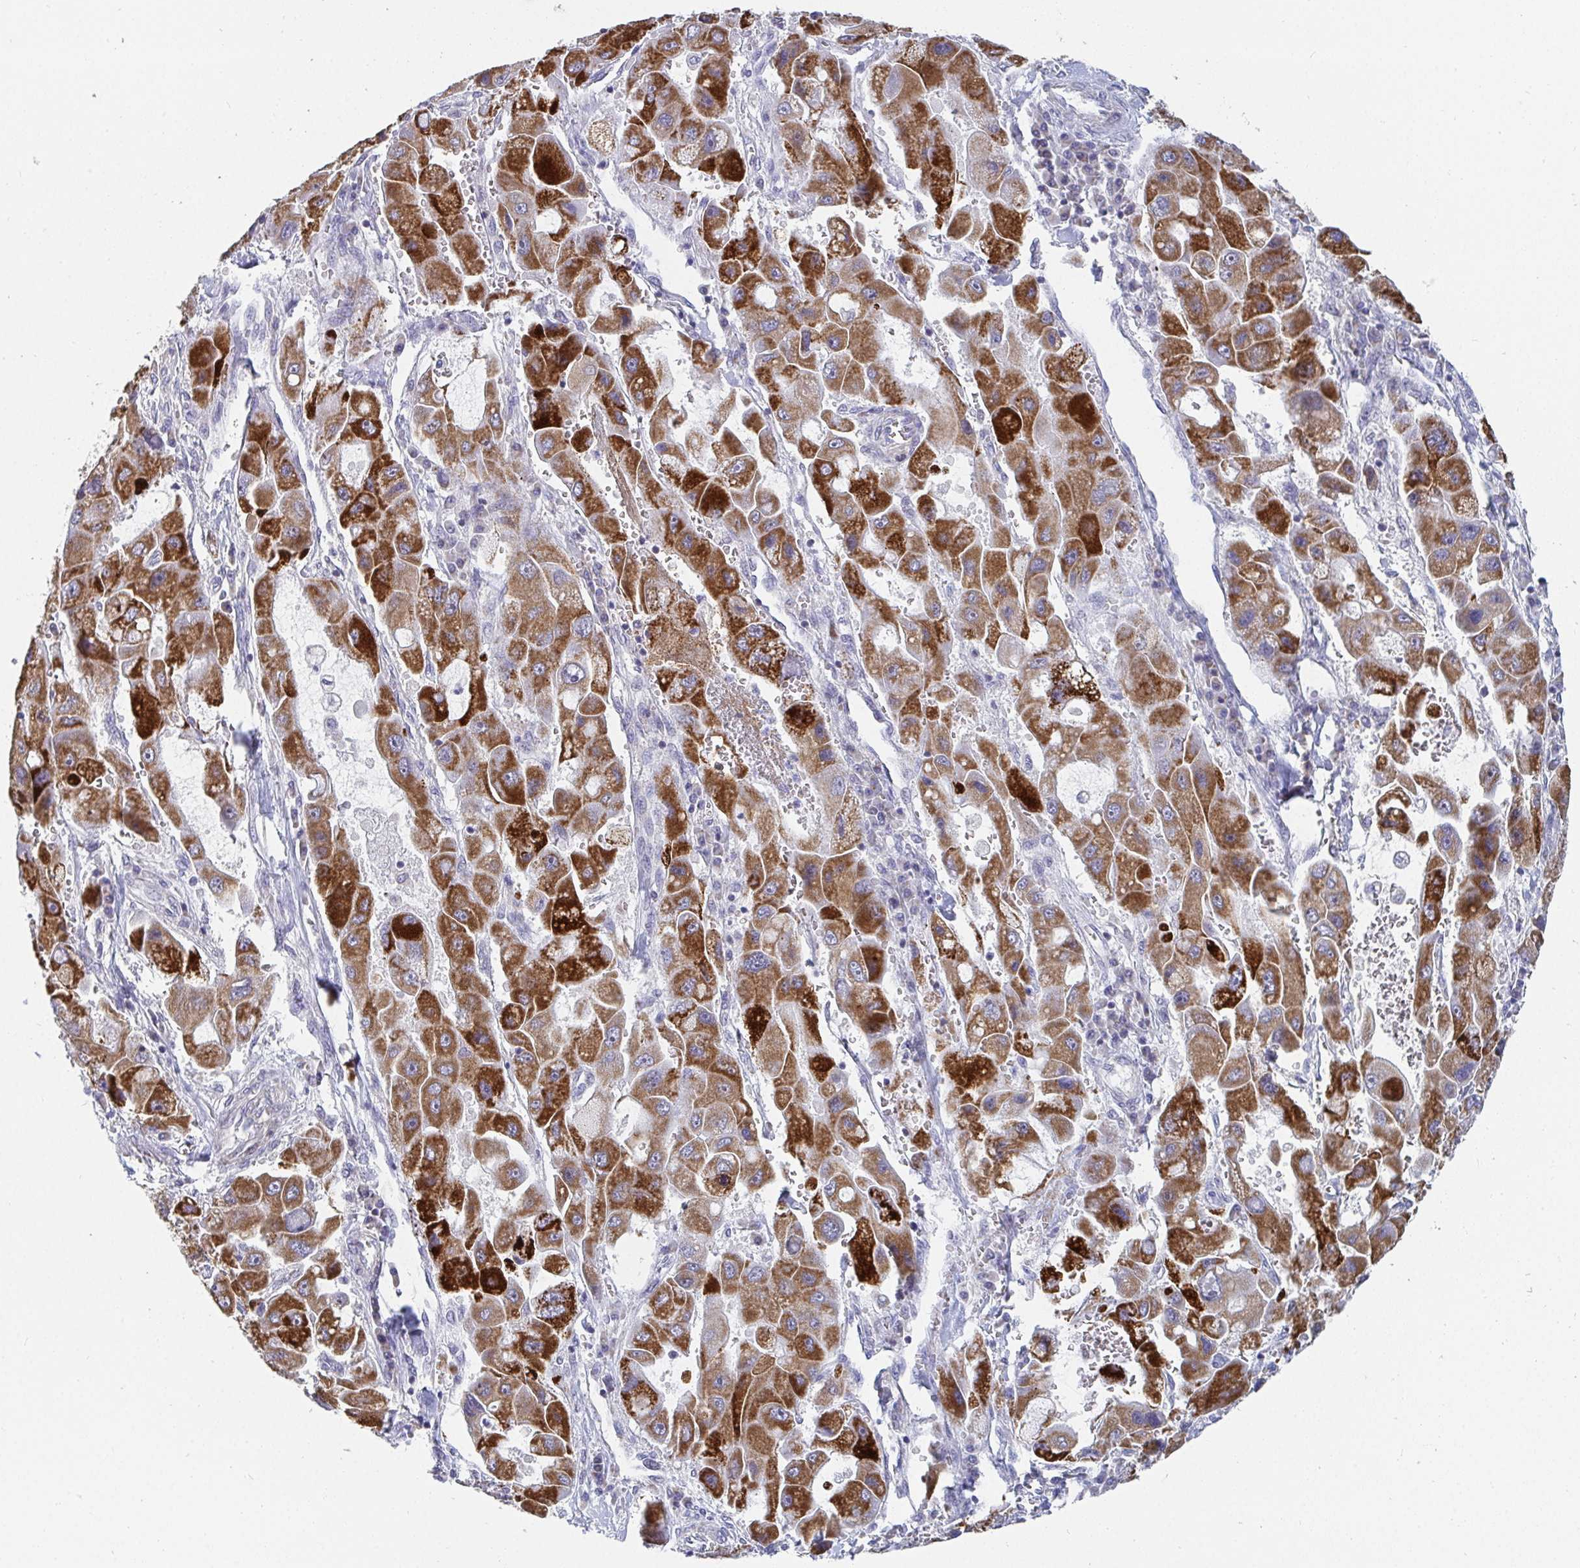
{"staining": {"intensity": "strong", "quantity": ">75%", "location": "cytoplasmic/membranous"}, "tissue": "liver cancer", "cell_type": "Tumor cells", "image_type": "cancer", "snomed": [{"axis": "morphology", "description": "Carcinoma, Hepatocellular, NOS"}, {"axis": "topography", "description": "Liver"}], "caption": "Tumor cells display high levels of strong cytoplasmic/membranous staining in about >75% of cells in human liver cancer. (brown staining indicates protein expression, while blue staining denotes nuclei).", "gene": "ATP5F1C", "patient": {"sex": "male", "age": 24}}